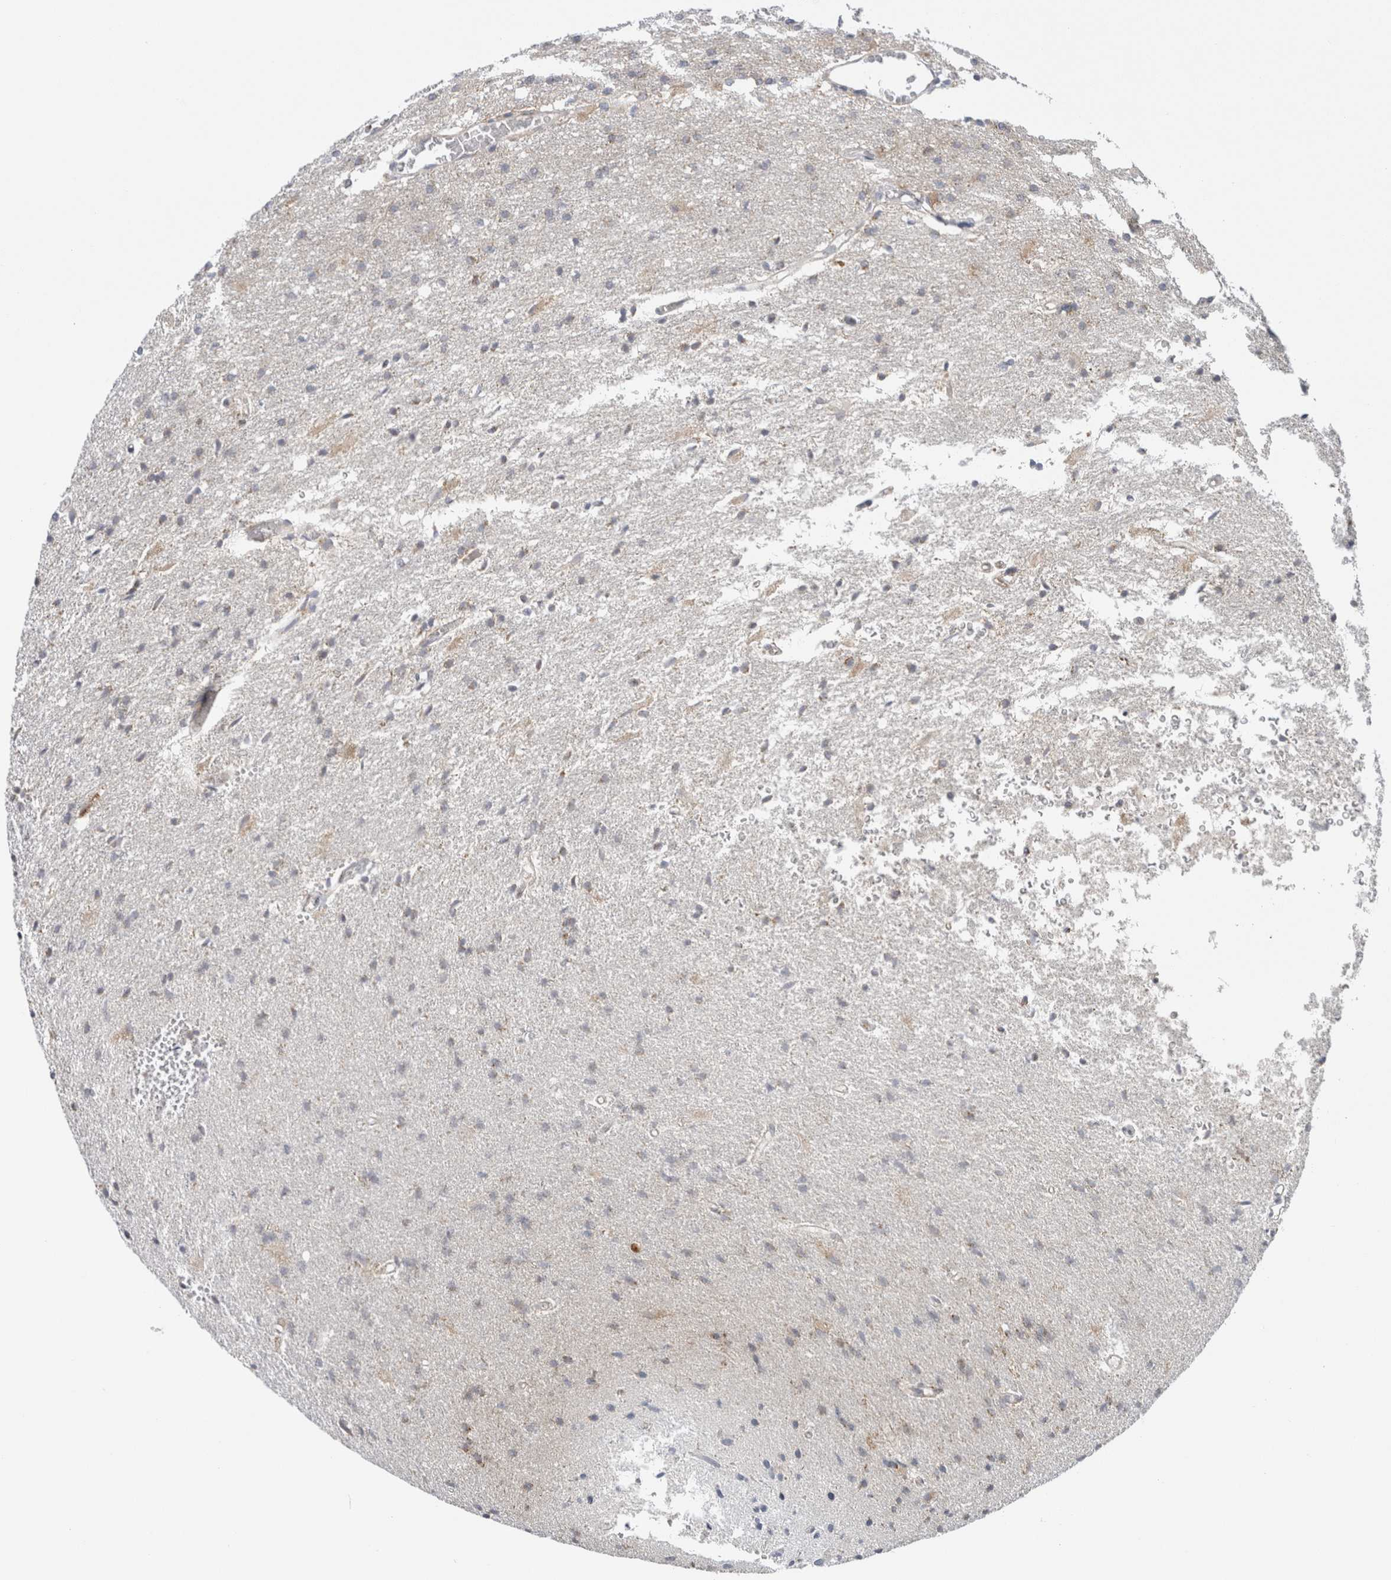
{"staining": {"intensity": "weak", "quantity": "<25%", "location": "cytoplasmic/membranous"}, "tissue": "glioma", "cell_type": "Tumor cells", "image_type": "cancer", "snomed": [{"axis": "morphology", "description": "Normal tissue, NOS"}, {"axis": "morphology", "description": "Glioma, malignant, High grade"}, {"axis": "topography", "description": "Cerebral cortex"}], "caption": "High power microscopy image of an immunohistochemistry (IHC) micrograph of malignant high-grade glioma, revealing no significant positivity in tumor cells. (Brightfield microscopy of DAB (3,3'-diaminobenzidine) IHC at high magnification).", "gene": "FAHD1", "patient": {"sex": "male", "age": 77}}